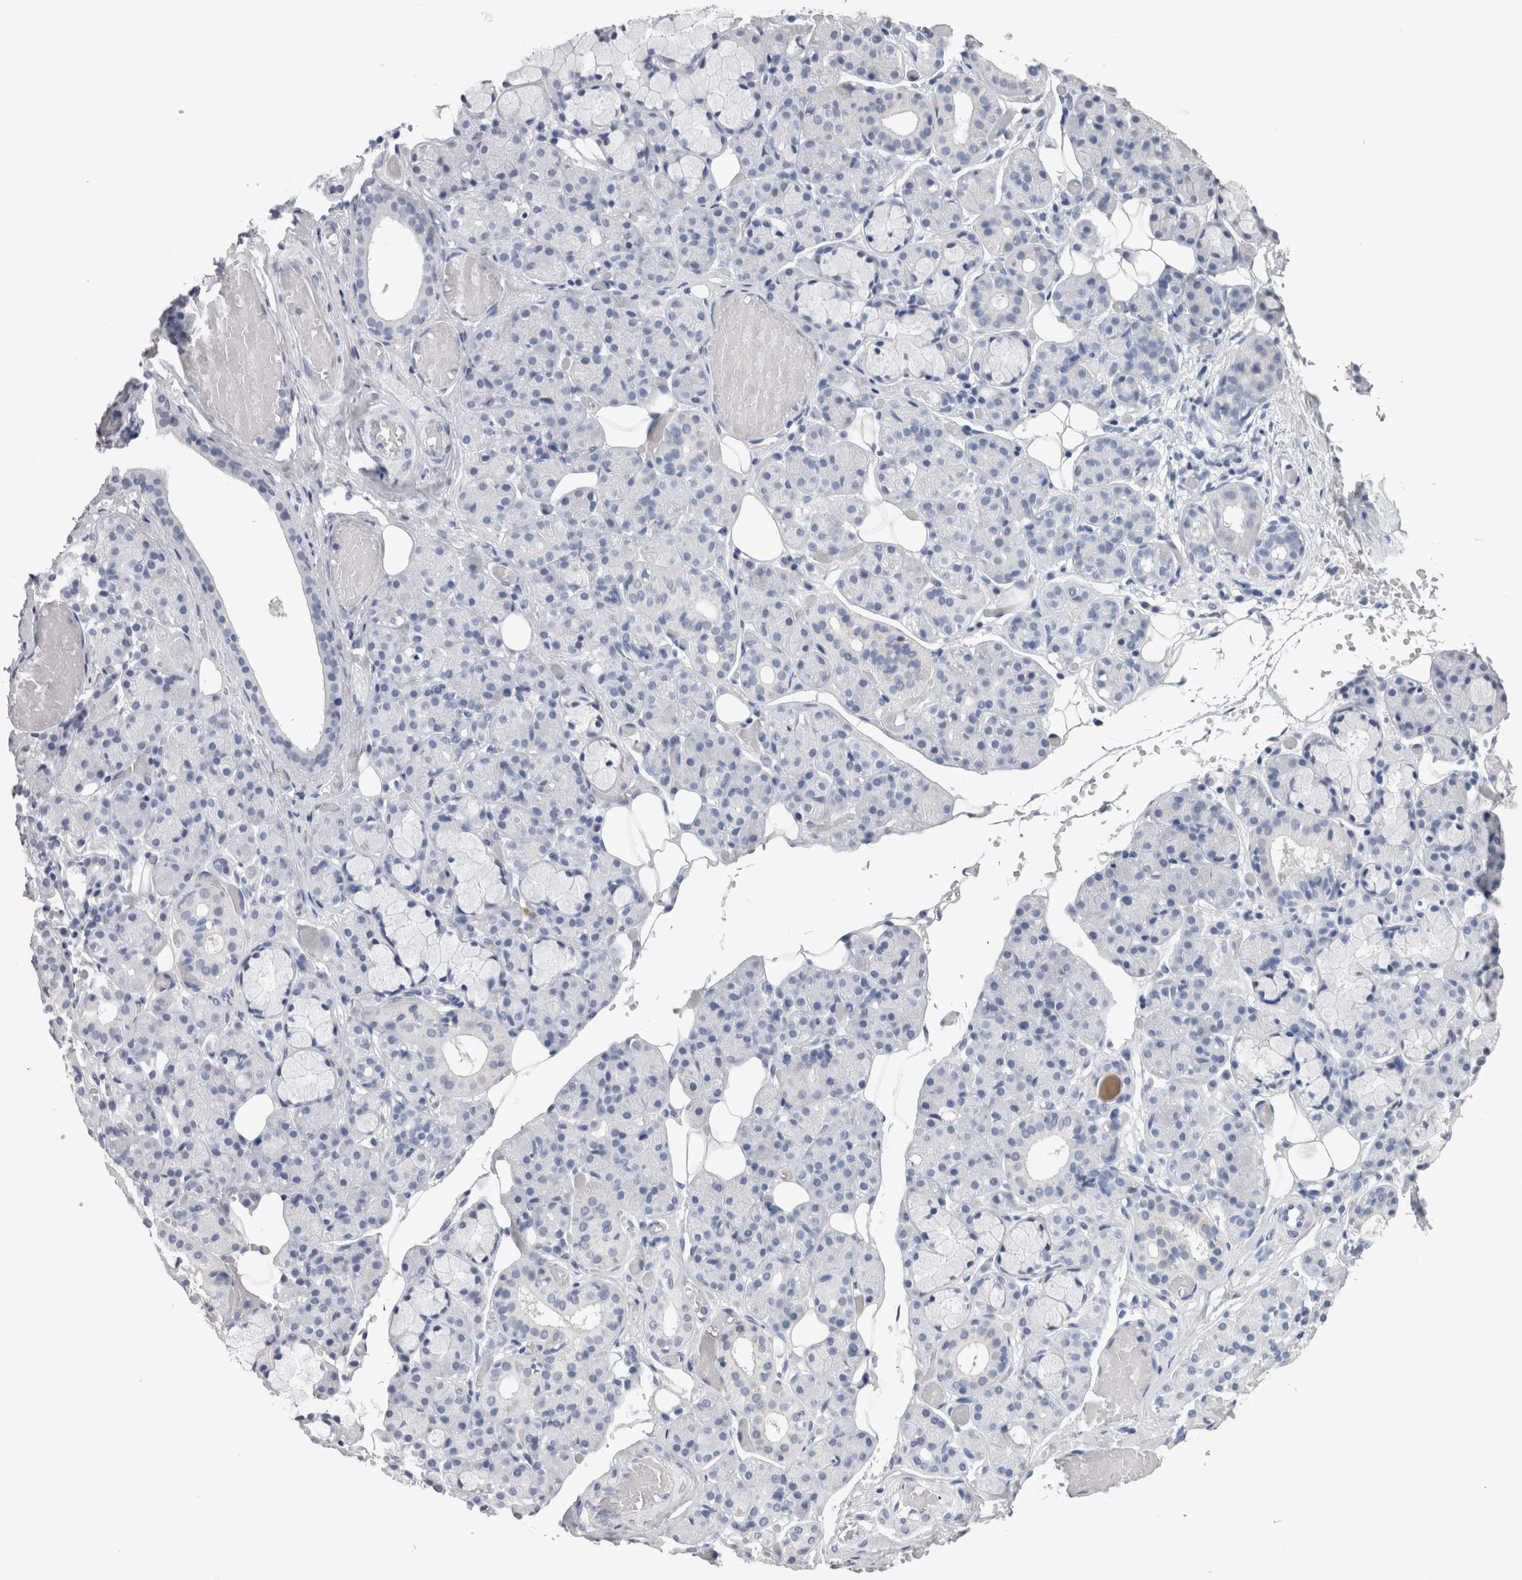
{"staining": {"intensity": "negative", "quantity": "none", "location": "none"}, "tissue": "salivary gland", "cell_type": "Glandular cells", "image_type": "normal", "snomed": [{"axis": "morphology", "description": "Normal tissue, NOS"}, {"axis": "topography", "description": "Salivary gland"}], "caption": "Protein analysis of benign salivary gland reveals no significant positivity in glandular cells.", "gene": "CA8", "patient": {"sex": "male", "age": 63}}